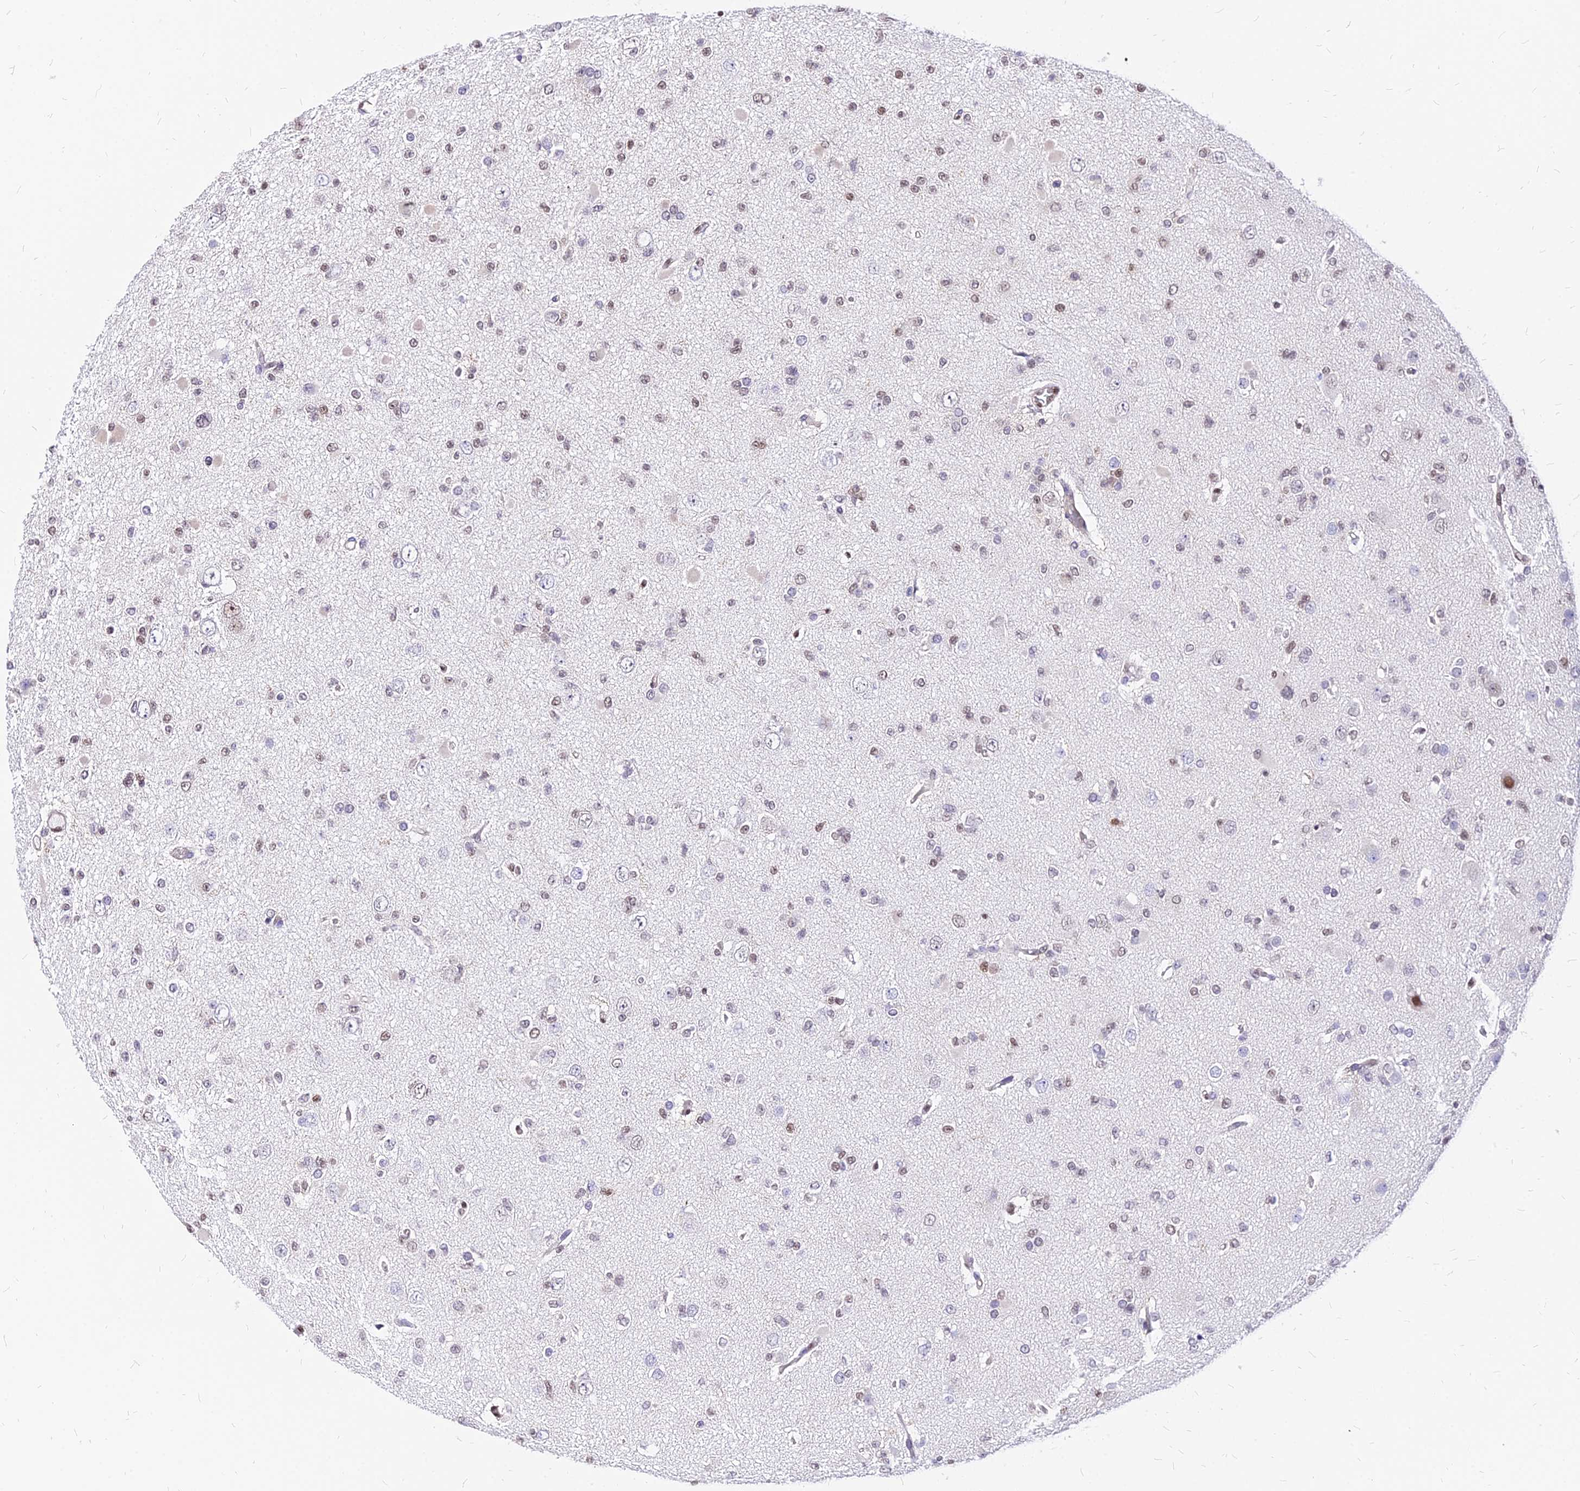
{"staining": {"intensity": "negative", "quantity": "none", "location": "none"}, "tissue": "glioma", "cell_type": "Tumor cells", "image_type": "cancer", "snomed": [{"axis": "morphology", "description": "Glioma, malignant, Low grade"}, {"axis": "topography", "description": "Brain"}], "caption": "There is no significant staining in tumor cells of malignant low-grade glioma.", "gene": "PAXX", "patient": {"sex": "female", "age": 22}}